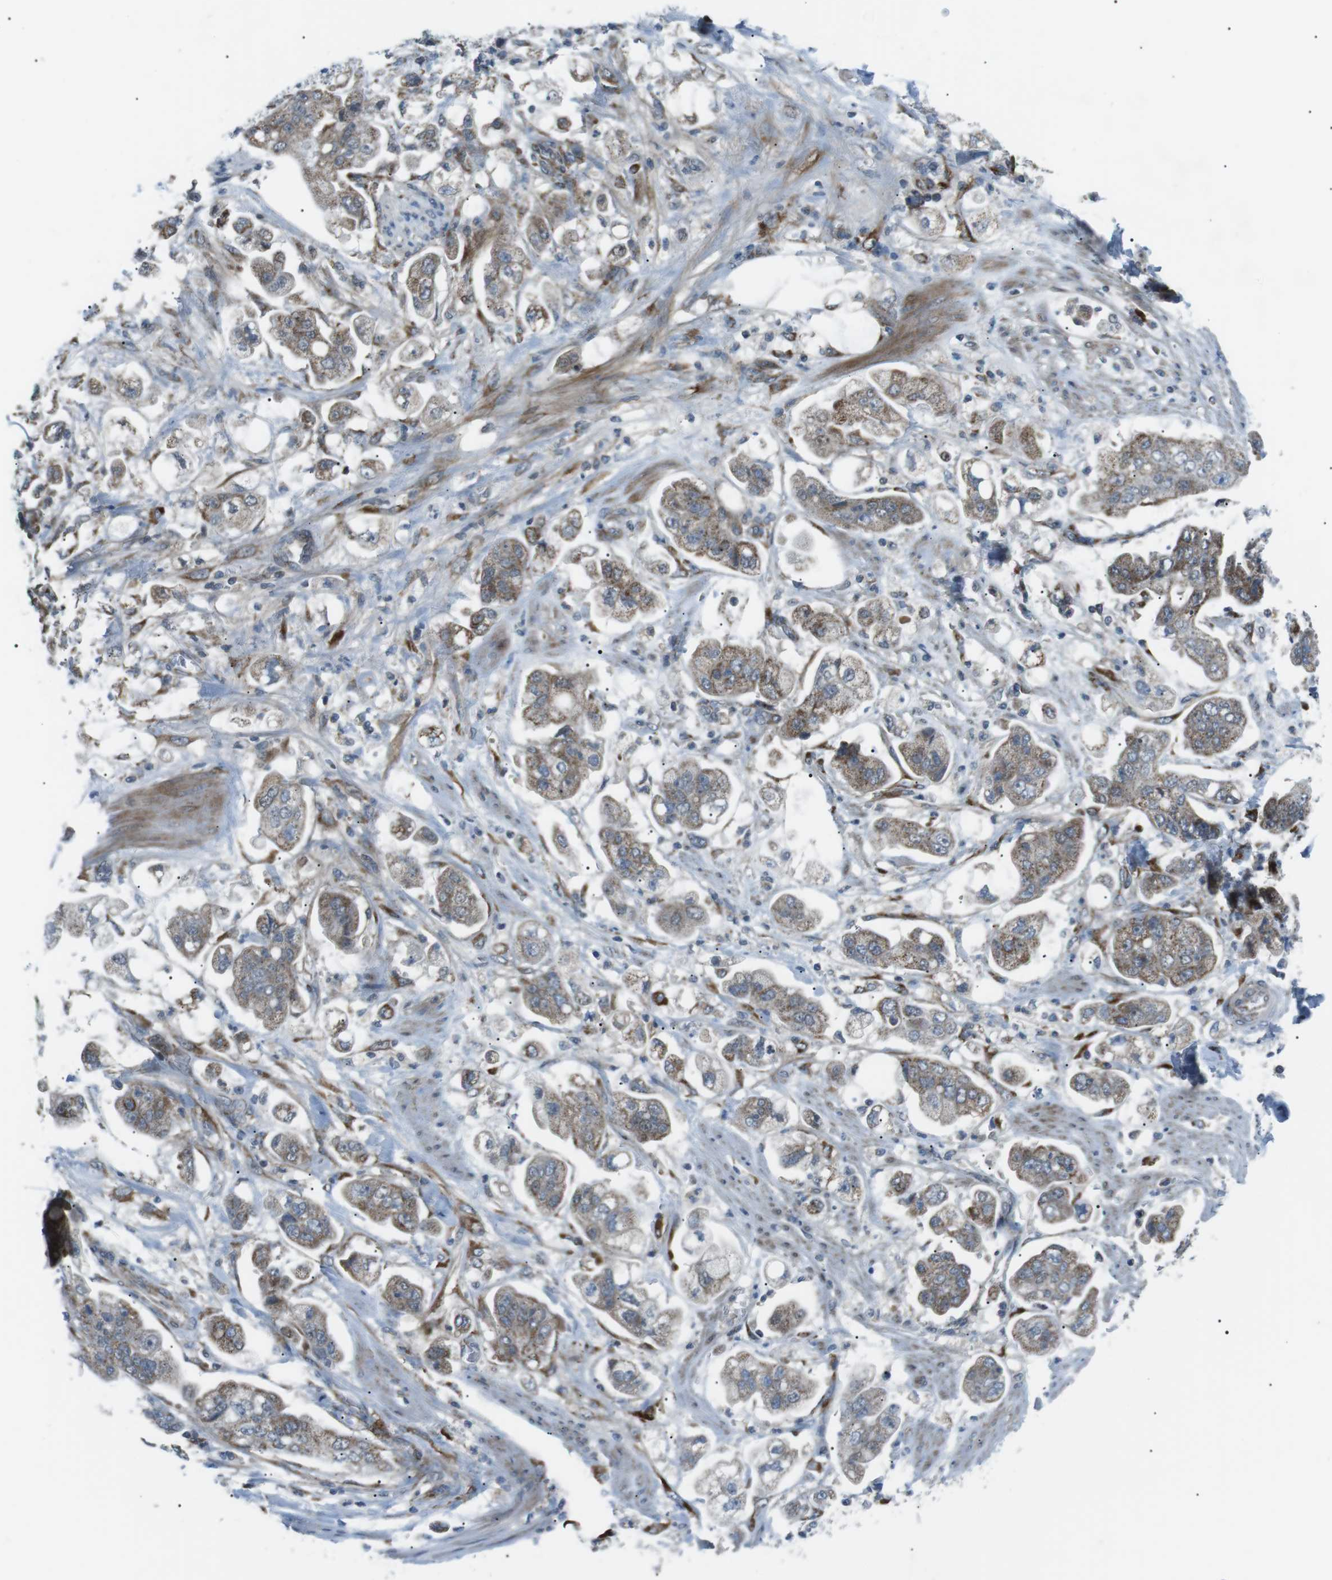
{"staining": {"intensity": "moderate", "quantity": ">75%", "location": "cytoplasmic/membranous"}, "tissue": "stomach cancer", "cell_type": "Tumor cells", "image_type": "cancer", "snomed": [{"axis": "morphology", "description": "Adenocarcinoma, NOS"}, {"axis": "topography", "description": "Stomach"}], "caption": "Protein expression analysis of stomach cancer (adenocarcinoma) reveals moderate cytoplasmic/membranous expression in approximately >75% of tumor cells. (brown staining indicates protein expression, while blue staining denotes nuclei).", "gene": "ARID5B", "patient": {"sex": "male", "age": 62}}